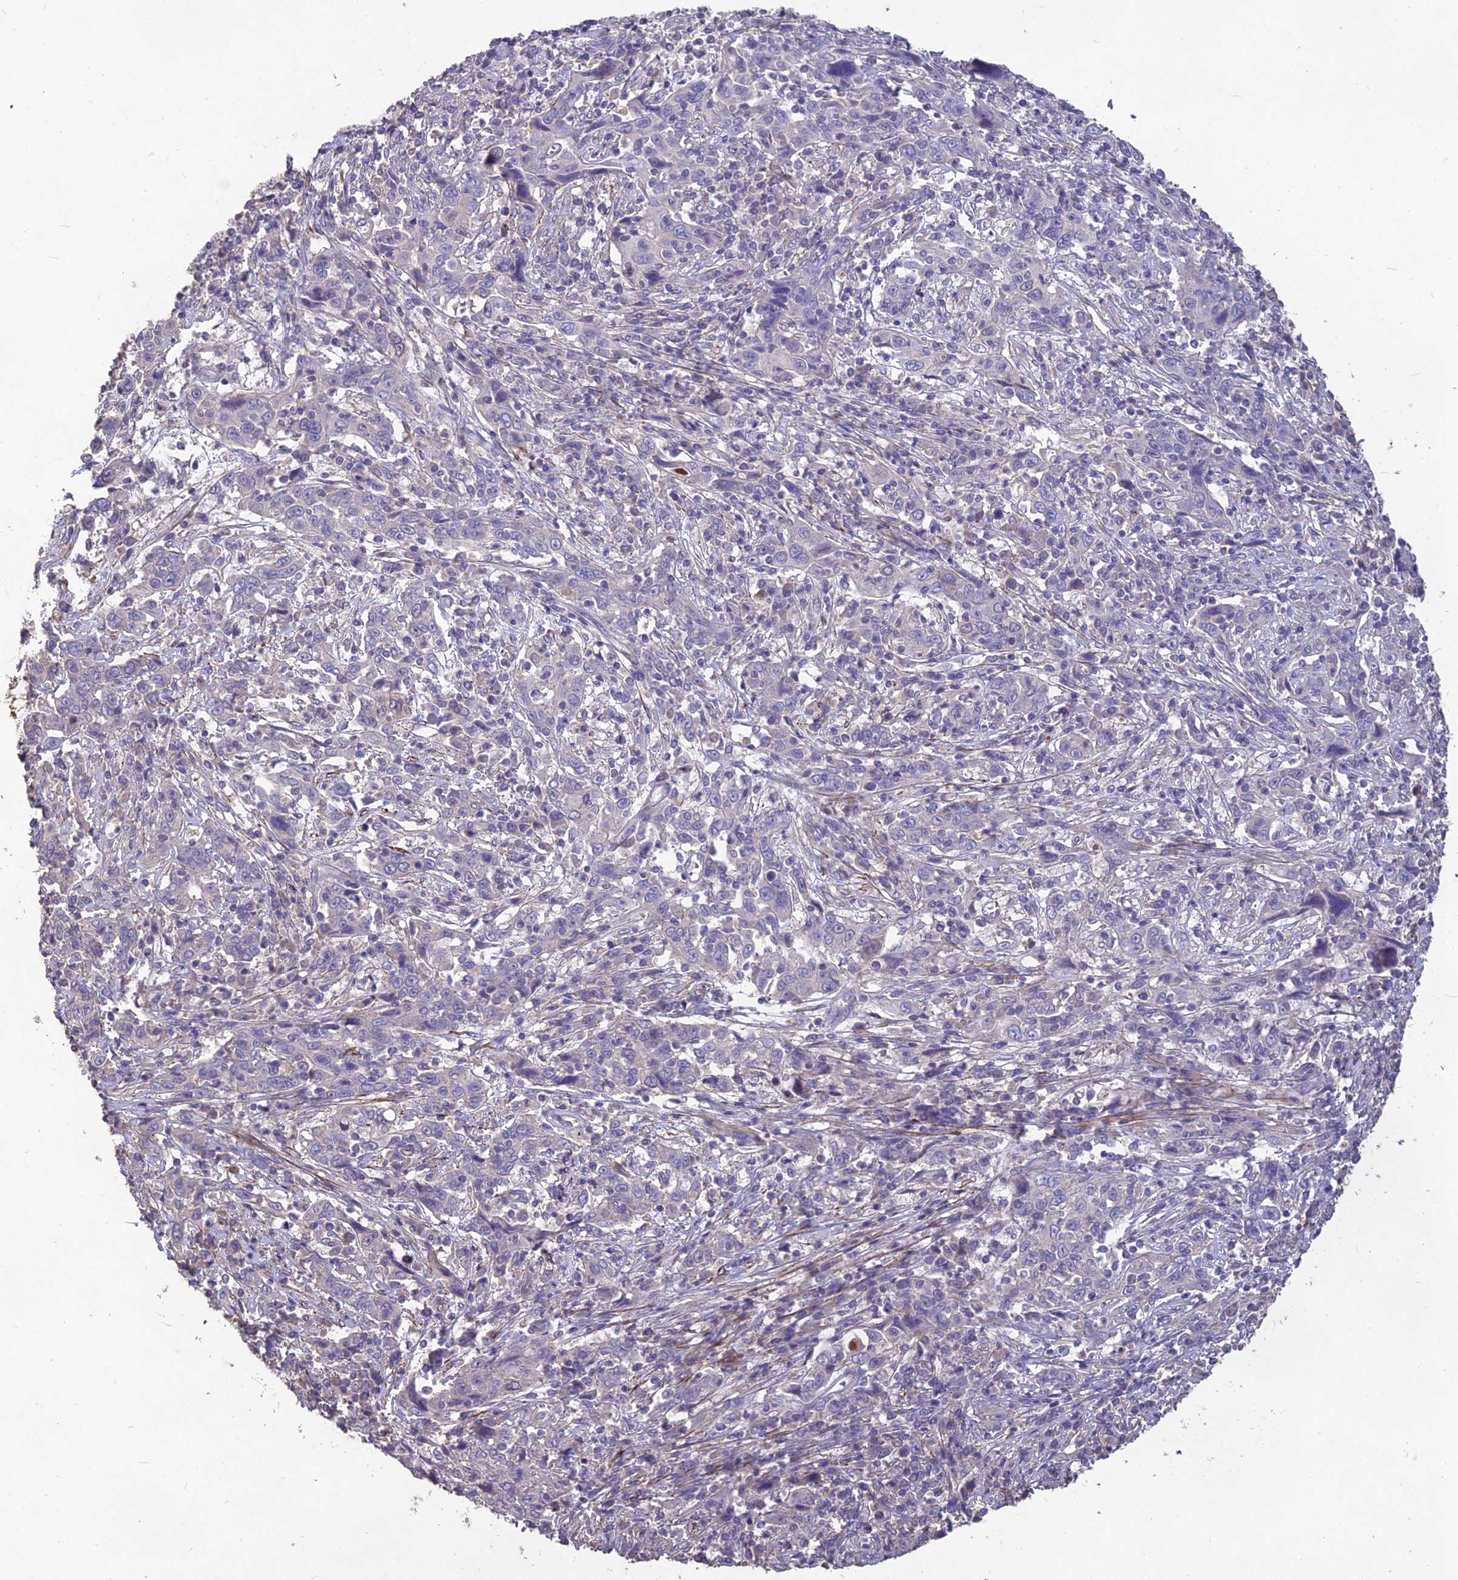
{"staining": {"intensity": "negative", "quantity": "none", "location": "none"}, "tissue": "cervical cancer", "cell_type": "Tumor cells", "image_type": "cancer", "snomed": [{"axis": "morphology", "description": "Squamous cell carcinoma, NOS"}, {"axis": "topography", "description": "Cervix"}], "caption": "DAB (3,3'-diaminobenzidine) immunohistochemical staining of human squamous cell carcinoma (cervical) displays no significant staining in tumor cells. The staining was performed using DAB (3,3'-diaminobenzidine) to visualize the protein expression in brown, while the nuclei were stained in blue with hematoxylin (Magnification: 20x).", "gene": "CLUH", "patient": {"sex": "female", "age": 46}}